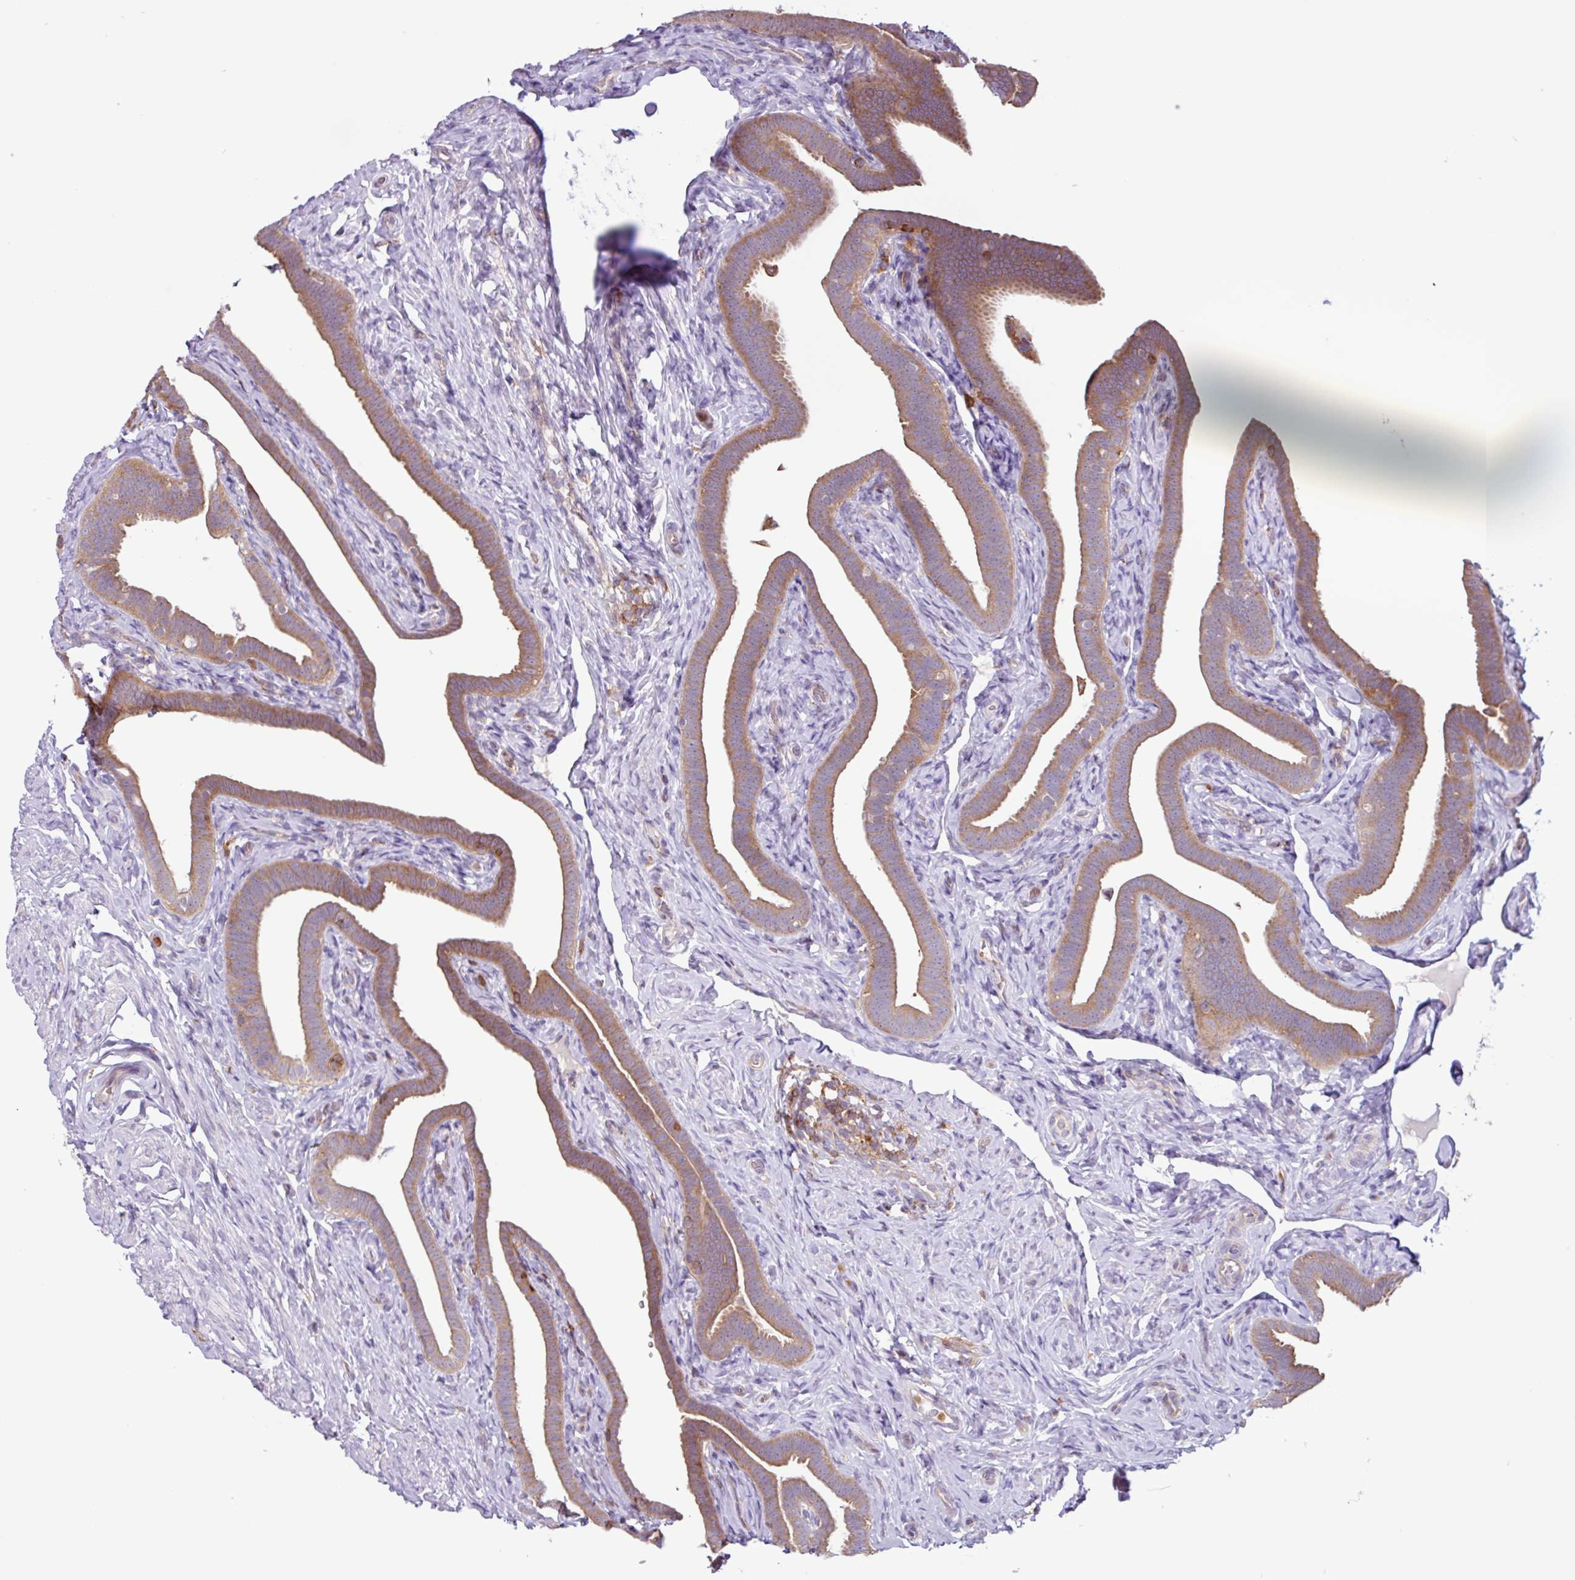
{"staining": {"intensity": "moderate", "quantity": ">75%", "location": "cytoplasmic/membranous"}, "tissue": "fallopian tube", "cell_type": "Glandular cells", "image_type": "normal", "snomed": [{"axis": "morphology", "description": "Normal tissue, NOS"}, {"axis": "topography", "description": "Fallopian tube"}], "caption": "This is an image of immunohistochemistry staining of normal fallopian tube, which shows moderate staining in the cytoplasmic/membranous of glandular cells.", "gene": "ACTR3B", "patient": {"sex": "female", "age": 69}}